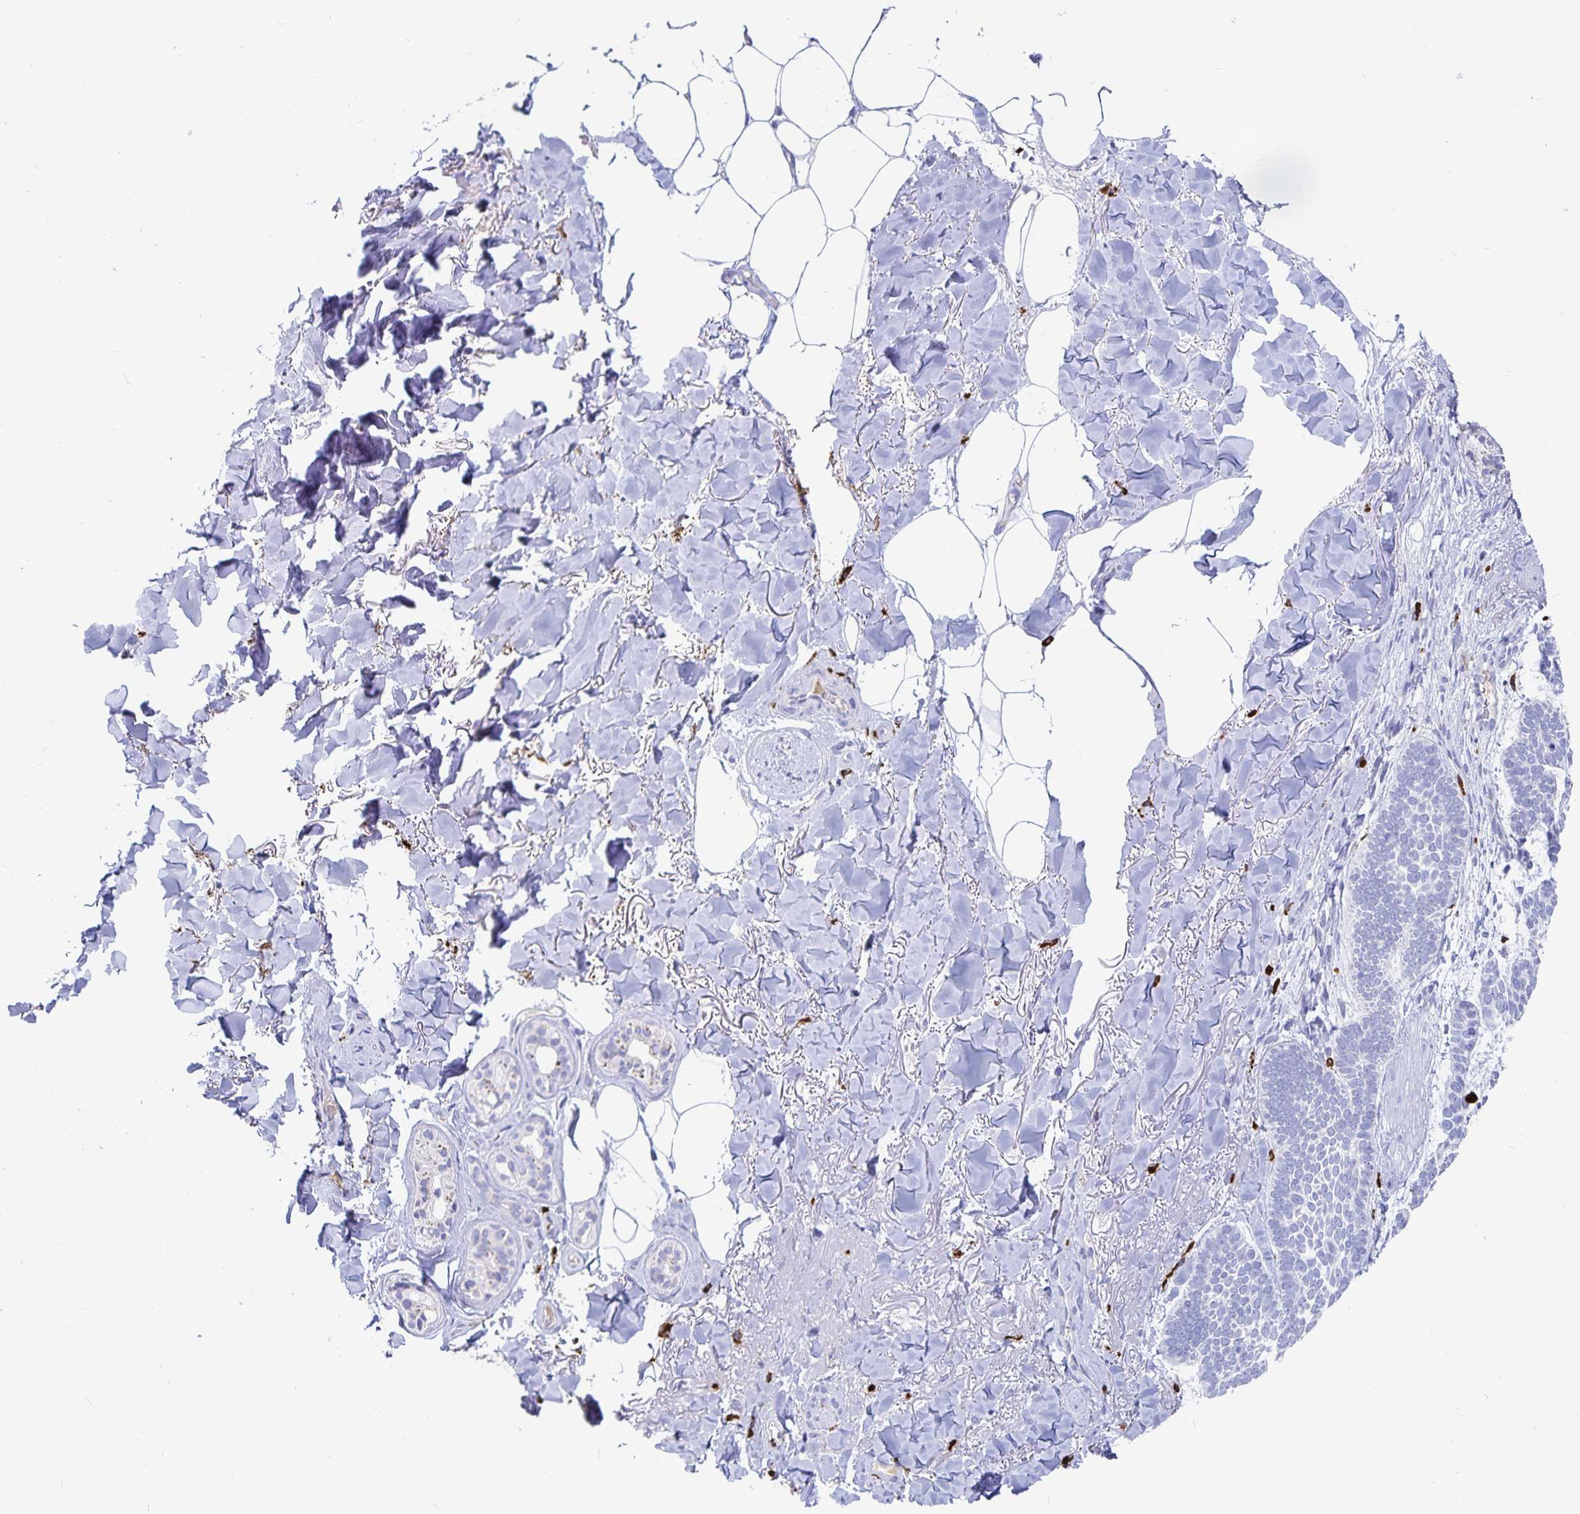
{"staining": {"intensity": "negative", "quantity": "none", "location": "none"}, "tissue": "skin cancer", "cell_type": "Tumor cells", "image_type": "cancer", "snomed": [{"axis": "morphology", "description": "Basal cell carcinoma"}, {"axis": "topography", "description": "Skin"}], "caption": "An image of basal cell carcinoma (skin) stained for a protein demonstrates no brown staining in tumor cells.", "gene": "PKHD1", "patient": {"sex": "female", "age": 82}}